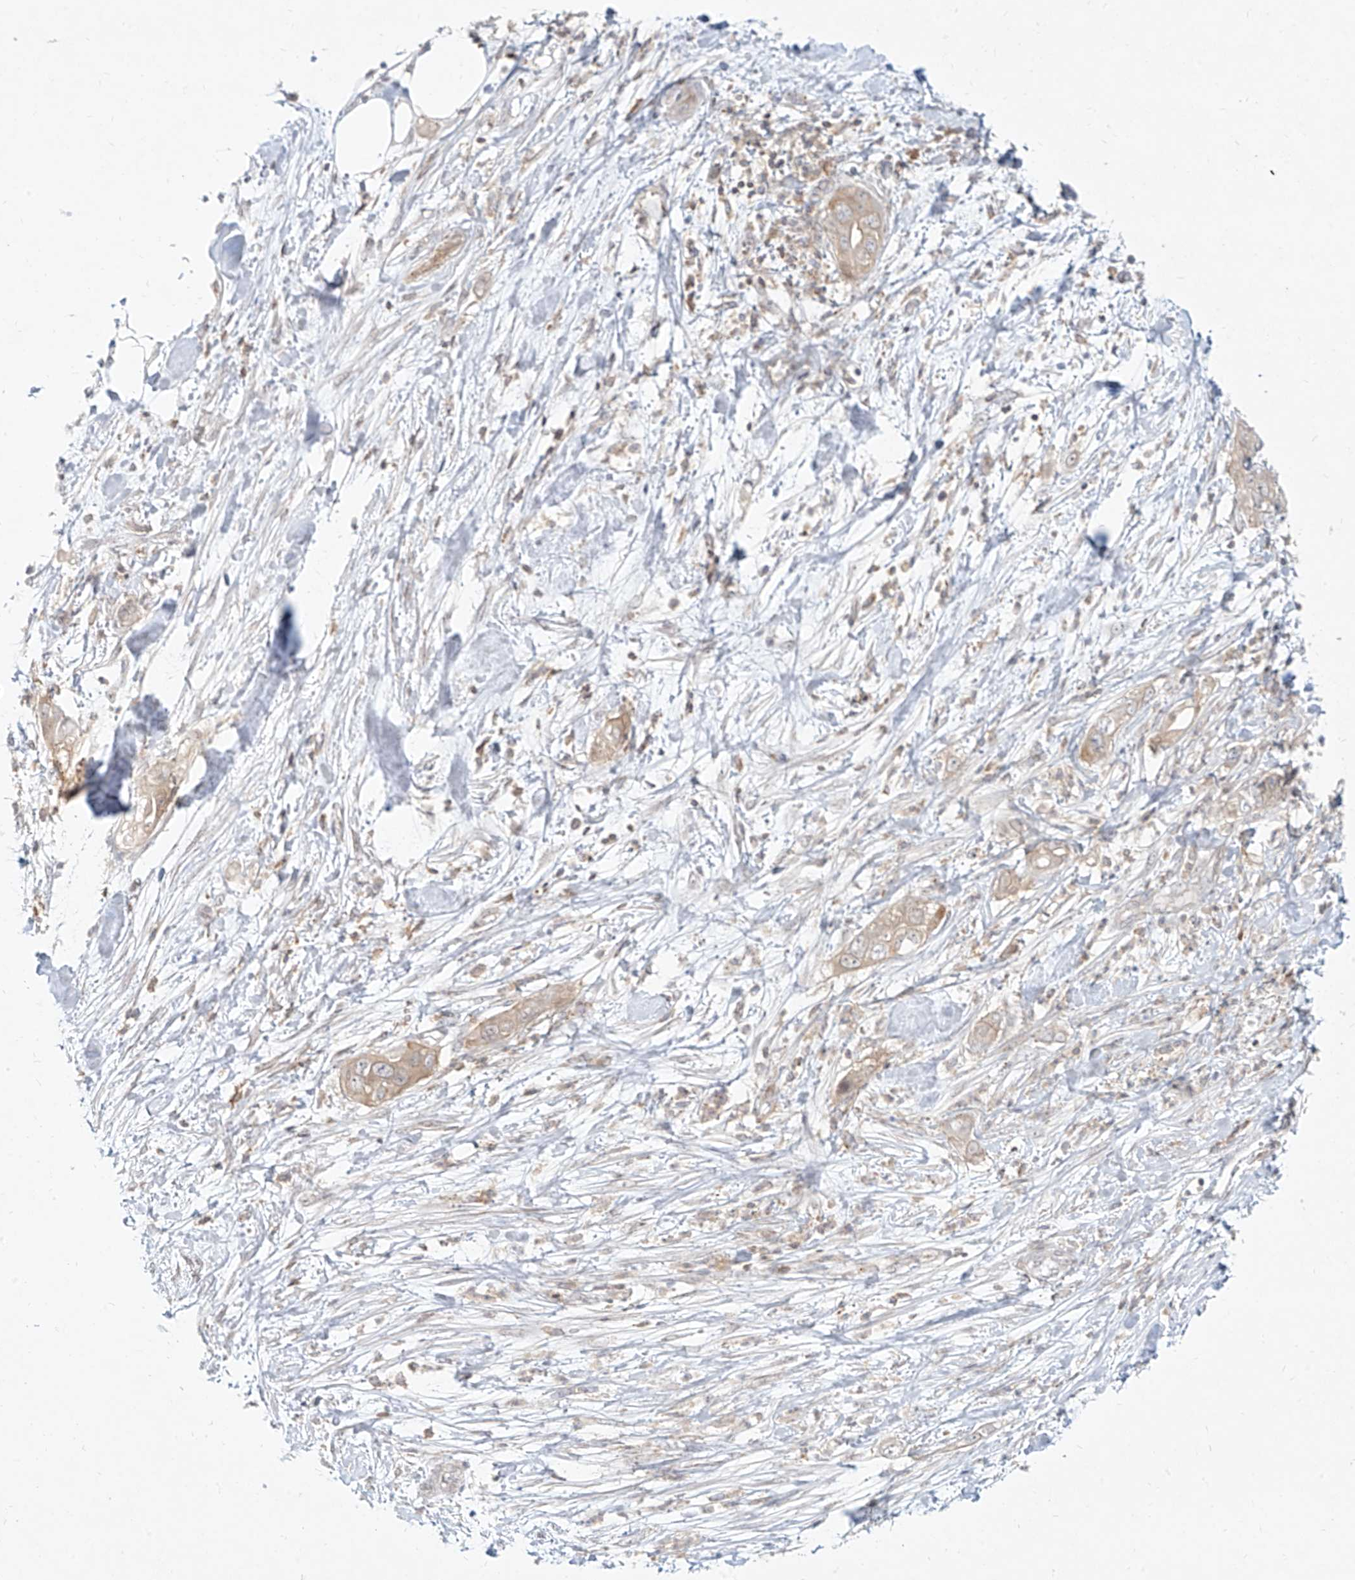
{"staining": {"intensity": "moderate", "quantity": ">75%", "location": "cytoplasmic/membranous"}, "tissue": "pancreatic cancer", "cell_type": "Tumor cells", "image_type": "cancer", "snomed": [{"axis": "morphology", "description": "Adenocarcinoma, NOS"}, {"axis": "topography", "description": "Pancreas"}], "caption": "Pancreatic adenocarcinoma was stained to show a protein in brown. There is medium levels of moderate cytoplasmic/membranous expression in approximately >75% of tumor cells.", "gene": "SLC2A12", "patient": {"sex": "female", "age": 78}}